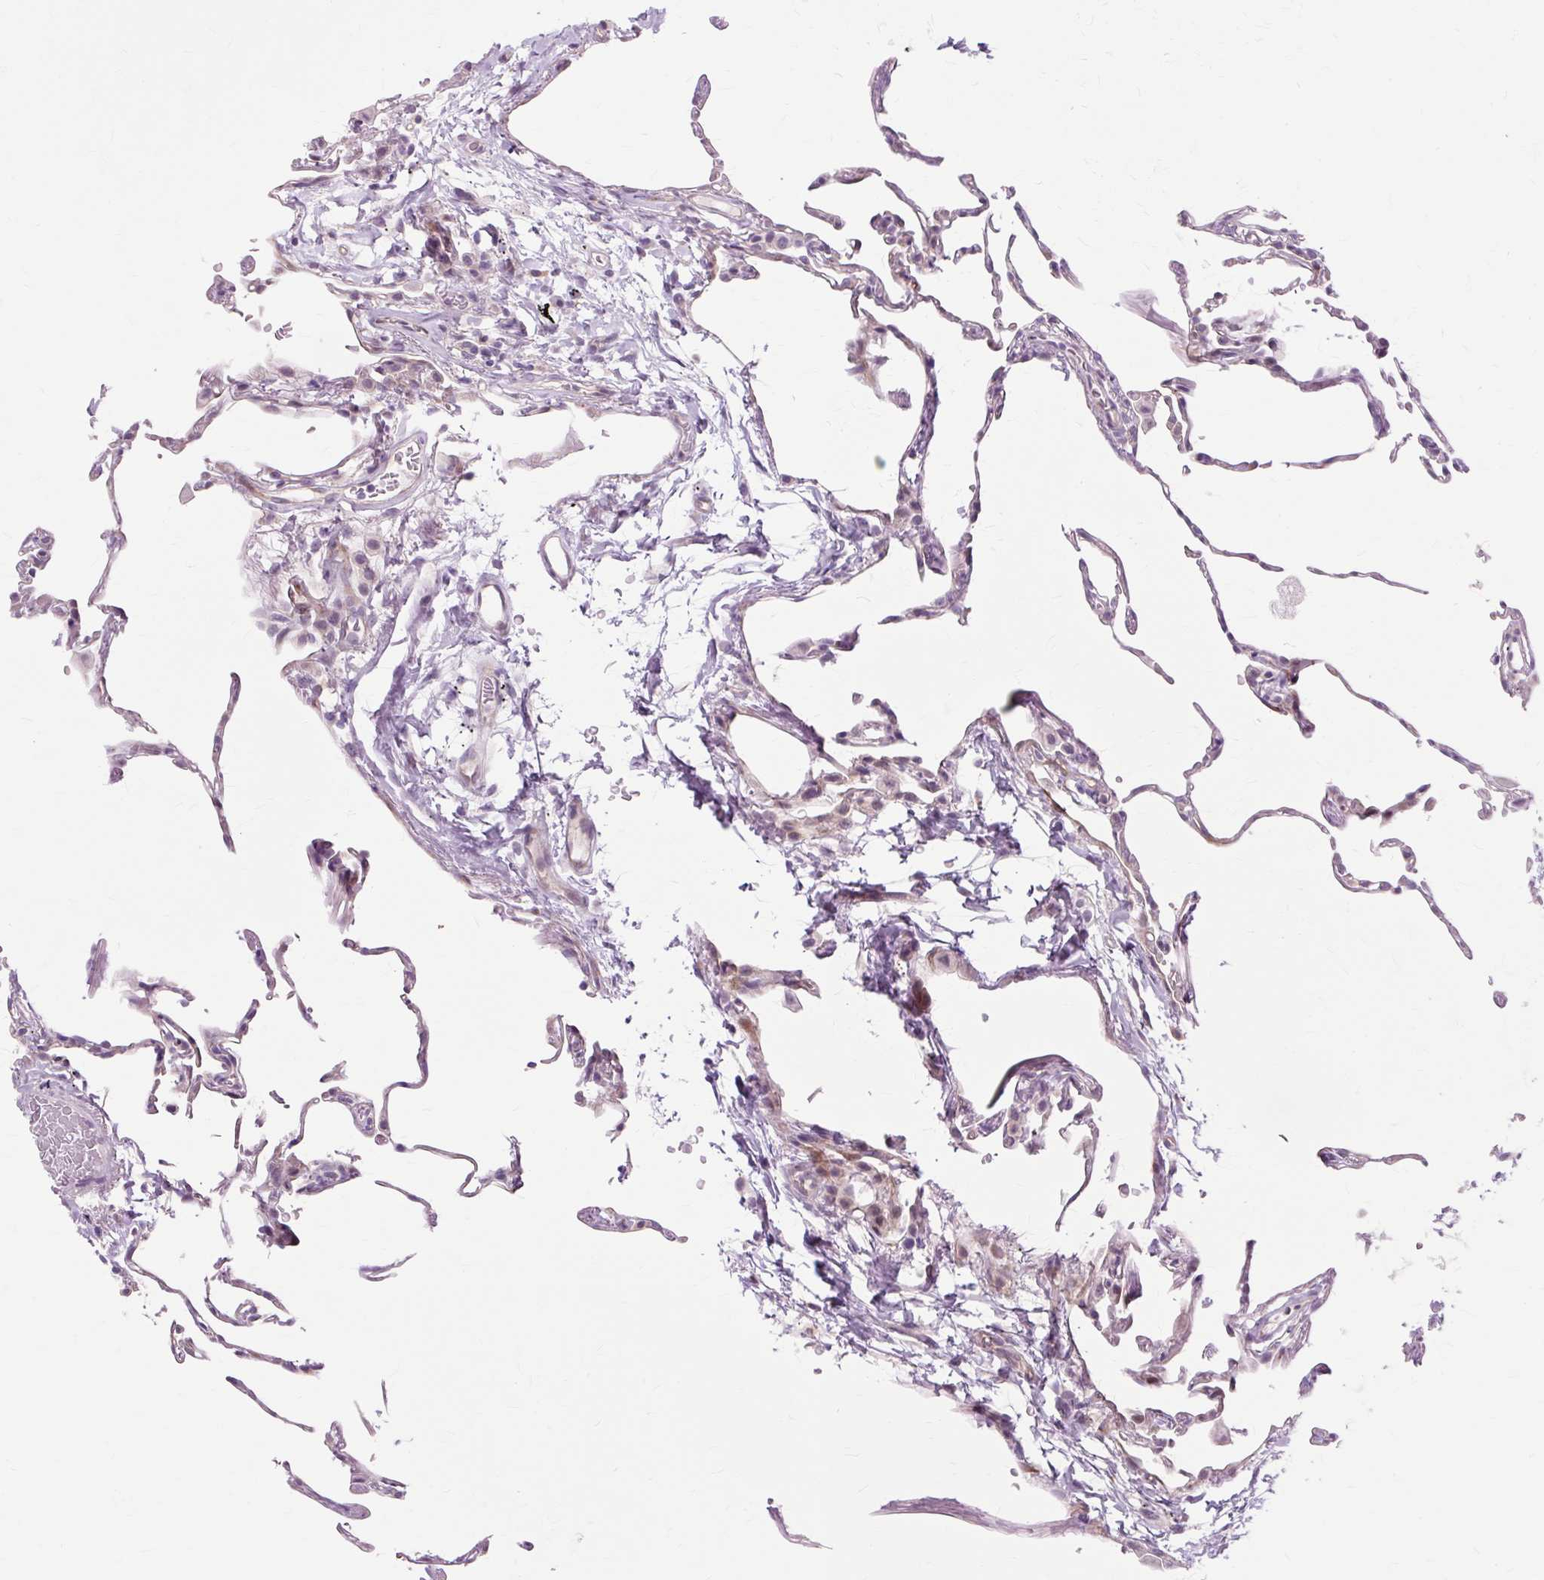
{"staining": {"intensity": "negative", "quantity": "none", "location": "none"}, "tissue": "lung", "cell_type": "Alveolar cells", "image_type": "normal", "snomed": [{"axis": "morphology", "description": "Normal tissue, NOS"}, {"axis": "topography", "description": "Lung"}], "caption": "This micrograph is of normal lung stained with IHC to label a protein in brown with the nuclei are counter-stained blue. There is no staining in alveolar cells. (Immunohistochemistry (ihc), brightfield microscopy, high magnification).", "gene": "ZNF35", "patient": {"sex": "female", "age": 57}}